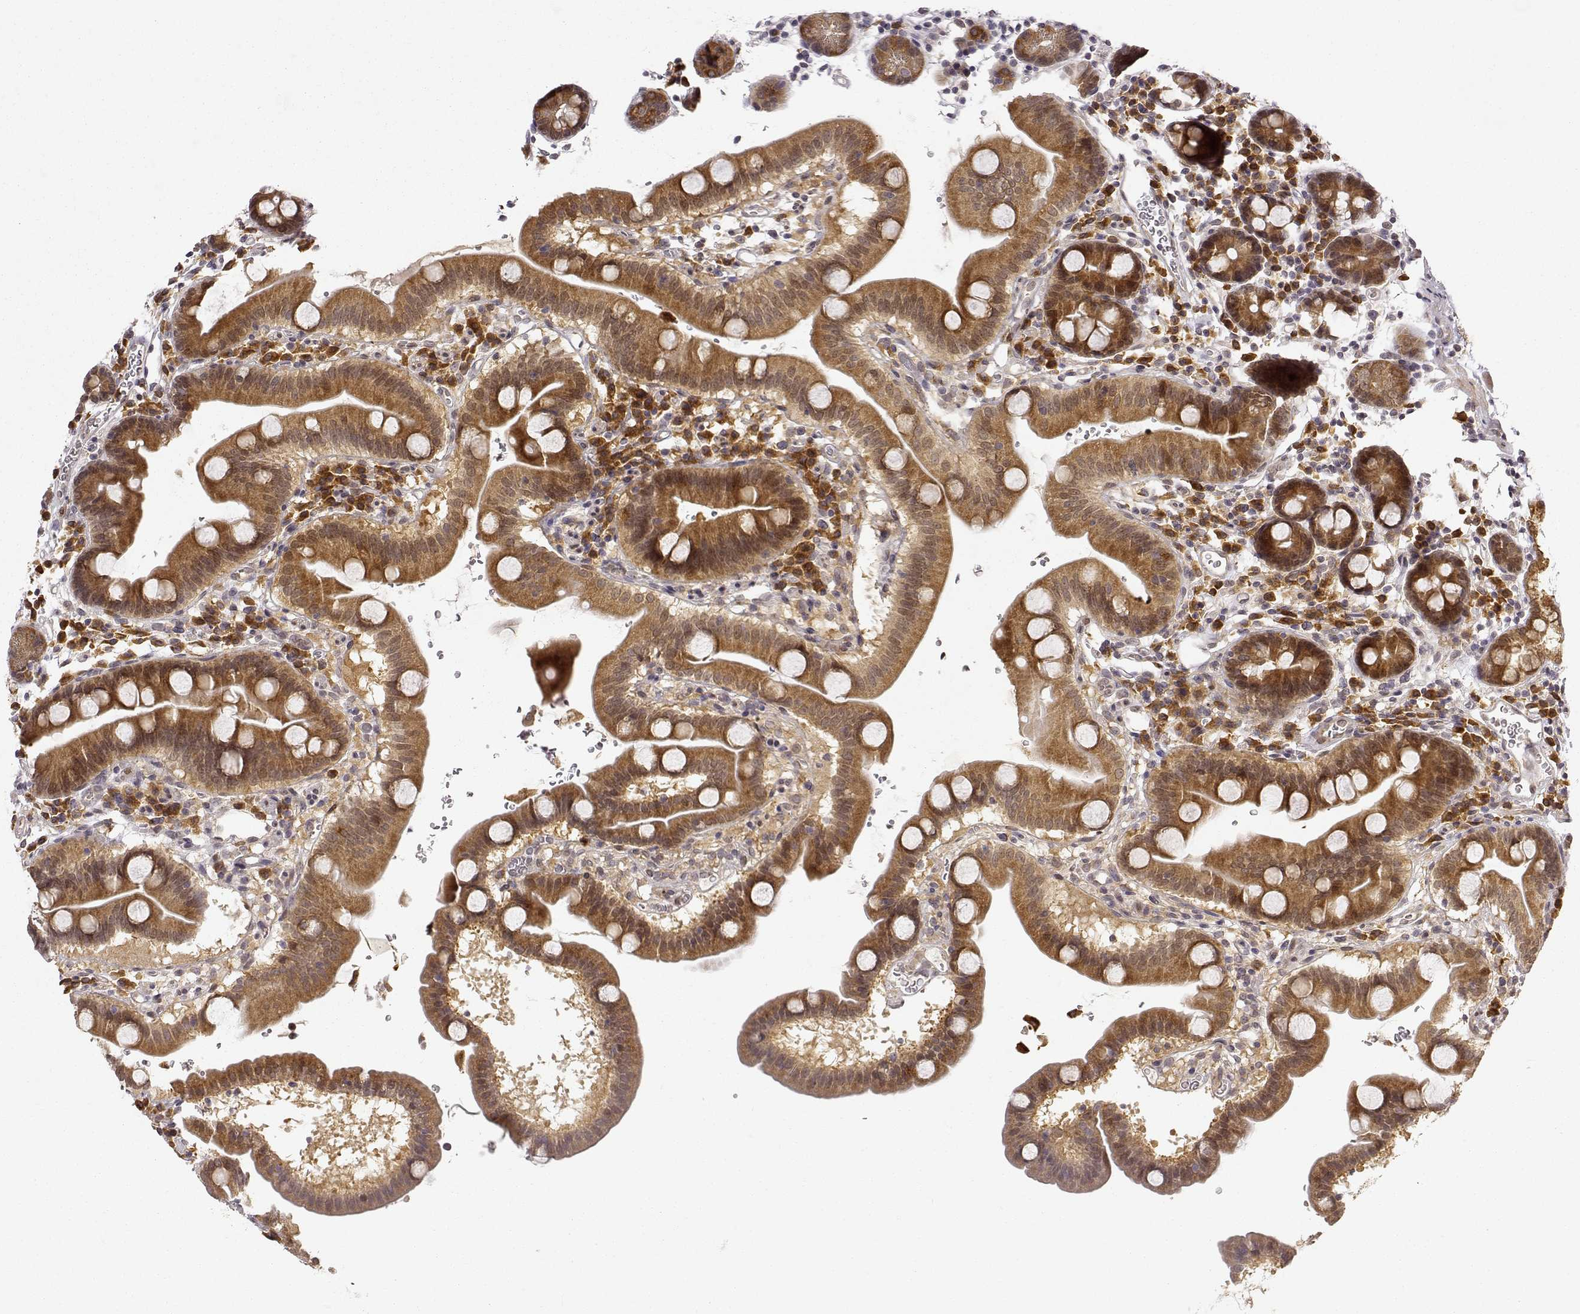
{"staining": {"intensity": "strong", "quantity": ">75%", "location": "cytoplasmic/membranous"}, "tissue": "duodenum", "cell_type": "Glandular cells", "image_type": "normal", "snomed": [{"axis": "morphology", "description": "Normal tissue, NOS"}, {"axis": "topography", "description": "Duodenum"}], "caption": "Protein staining of unremarkable duodenum demonstrates strong cytoplasmic/membranous expression in approximately >75% of glandular cells.", "gene": "ERGIC2", "patient": {"sex": "male", "age": 59}}